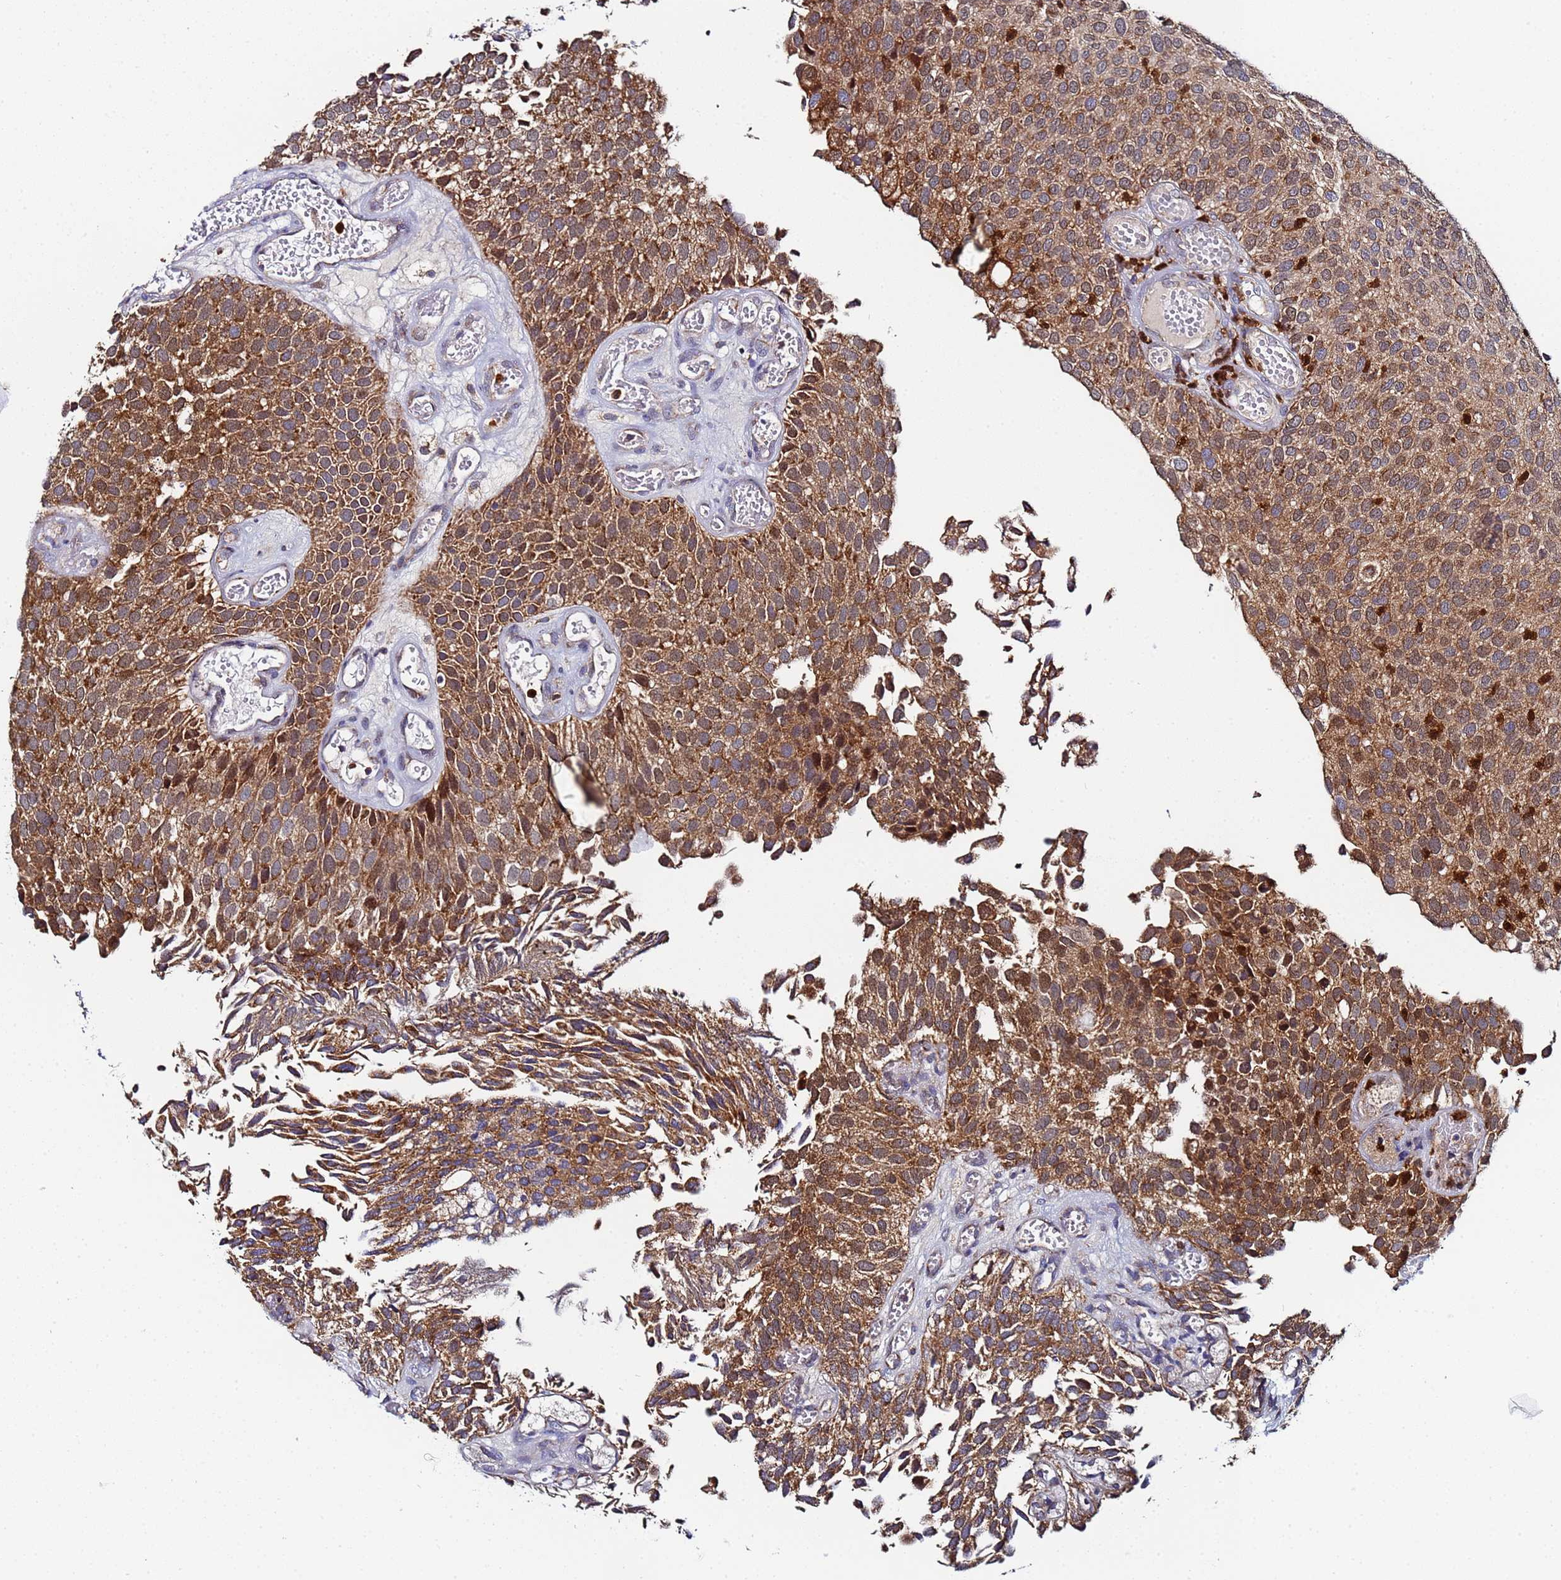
{"staining": {"intensity": "moderate", "quantity": ">75%", "location": "cytoplasmic/membranous,nuclear"}, "tissue": "urothelial cancer", "cell_type": "Tumor cells", "image_type": "cancer", "snomed": [{"axis": "morphology", "description": "Urothelial carcinoma, Low grade"}, {"axis": "topography", "description": "Urinary bladder"}], "caption": "Urothelial carcinoma (low-grade) was stained to show a protein in brown. There is medium levels of moderate cytoplasmic/membranous and nuclear positivity in about >75% of tumor cells. (DAB (3,3'-diaminobenzidine) IHC with brightfield microscopy, high magnification).", "gene": "CCDC127", "patient": {"sex": "male", "age": 89}}